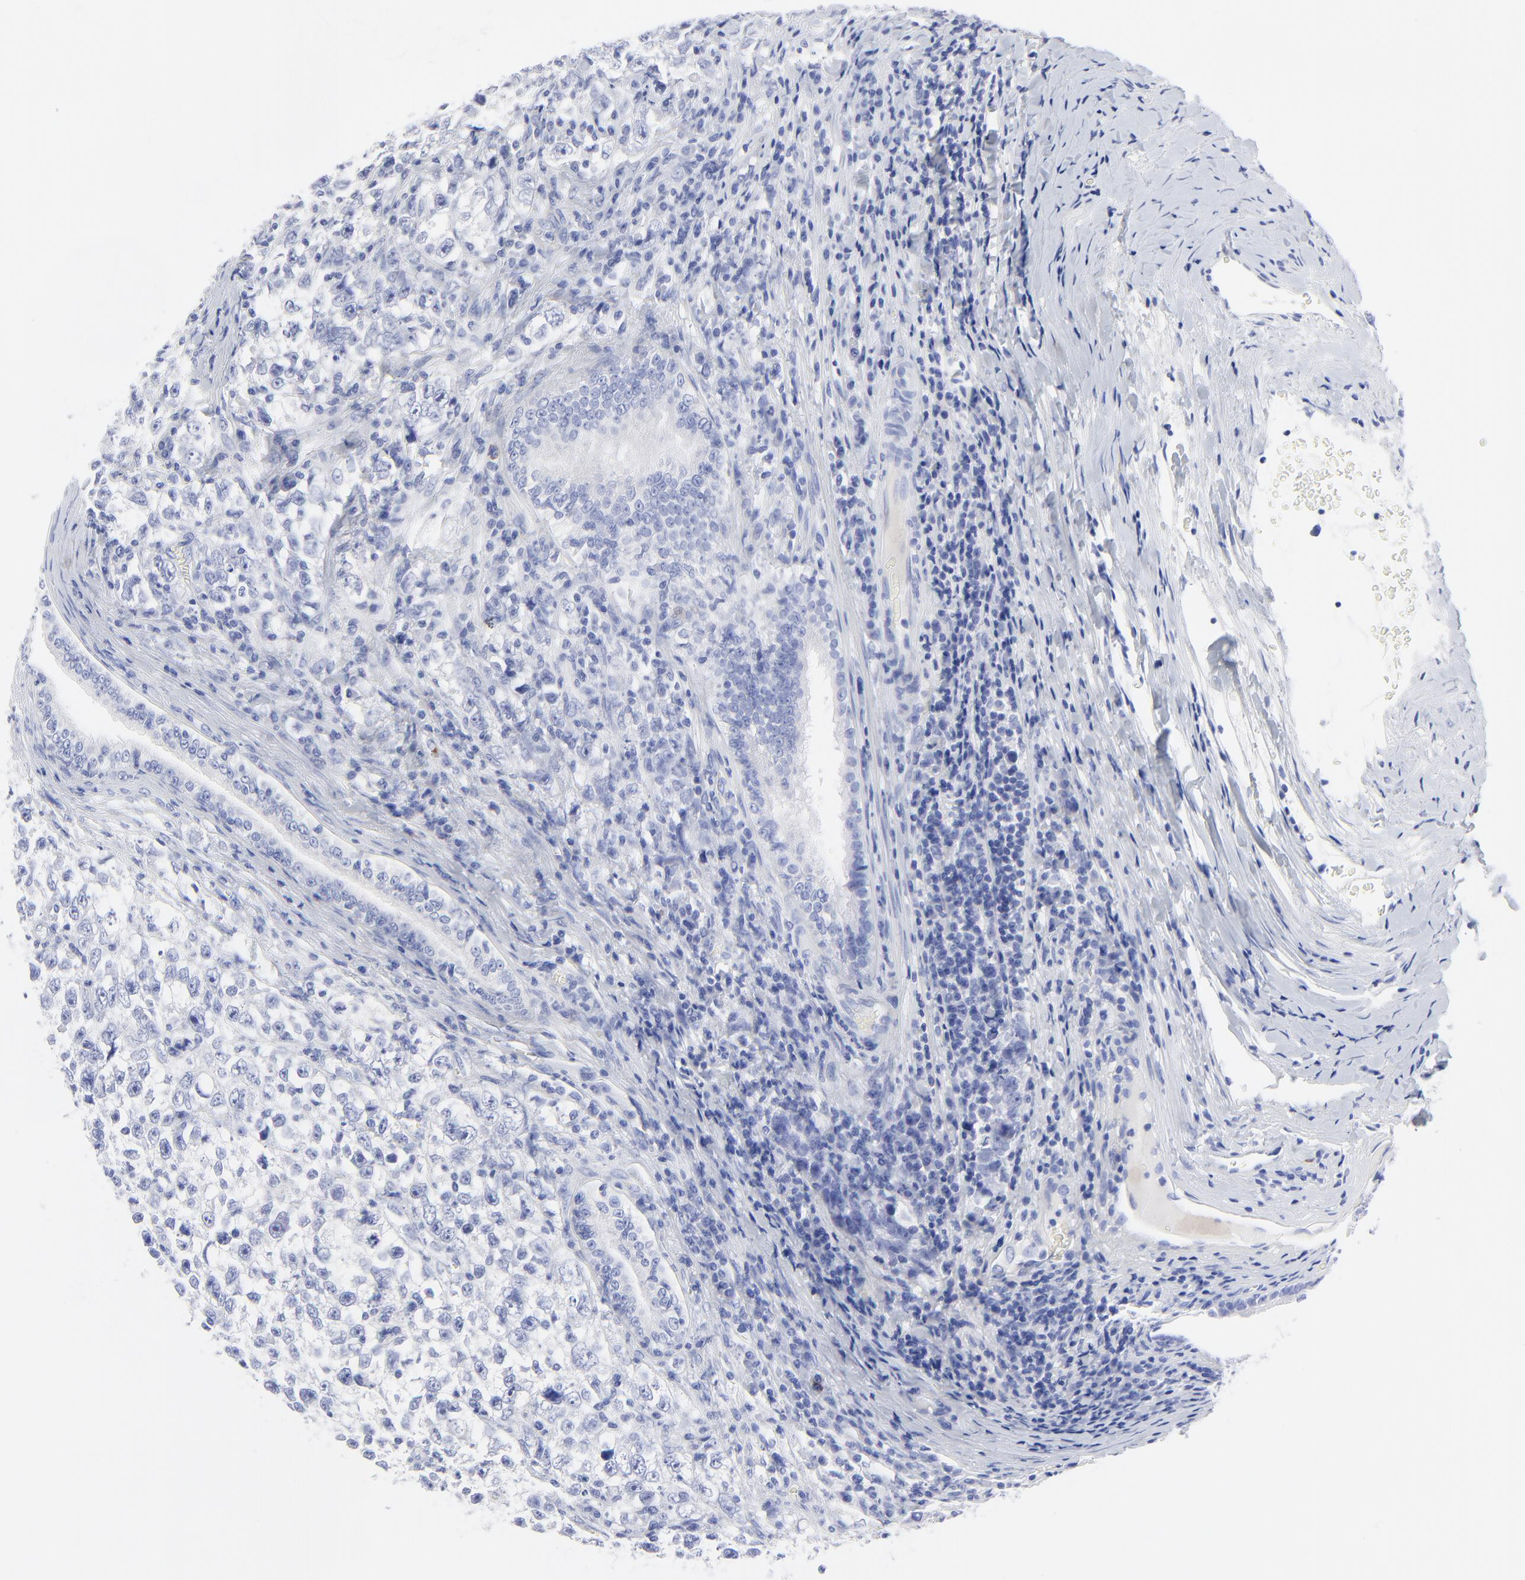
{"staining": {"intensity": "negative", "quantity": "none", "location": "none"}, "tissue": "testis cancer", "cell_type": "Tumor cells", "image_type": "cancer", "snomed": [{"axis": "morphology", "description": "Seminoma, NOS"}, {"axis": "morphology", "description": "Carcinoma, Embryonal, NOS"}, {"axis": "topography", "description": "Testis"}], "caption": "High magnification brightfield microscopy of testis cancer stained with DAB (3,3'-diaminobenzidine) (brown) and counterstained with hematoxylin (blue): tumor cells show no significant staining. (Stains: DAB (3,3'-diaminobenzidine) immunohistochemistry with hematoxylin counter stain, Microscopy: brightfield microscopy at high magnification).", "gene": "PSD3", "patient": {"sex": "male", "age": 30}}